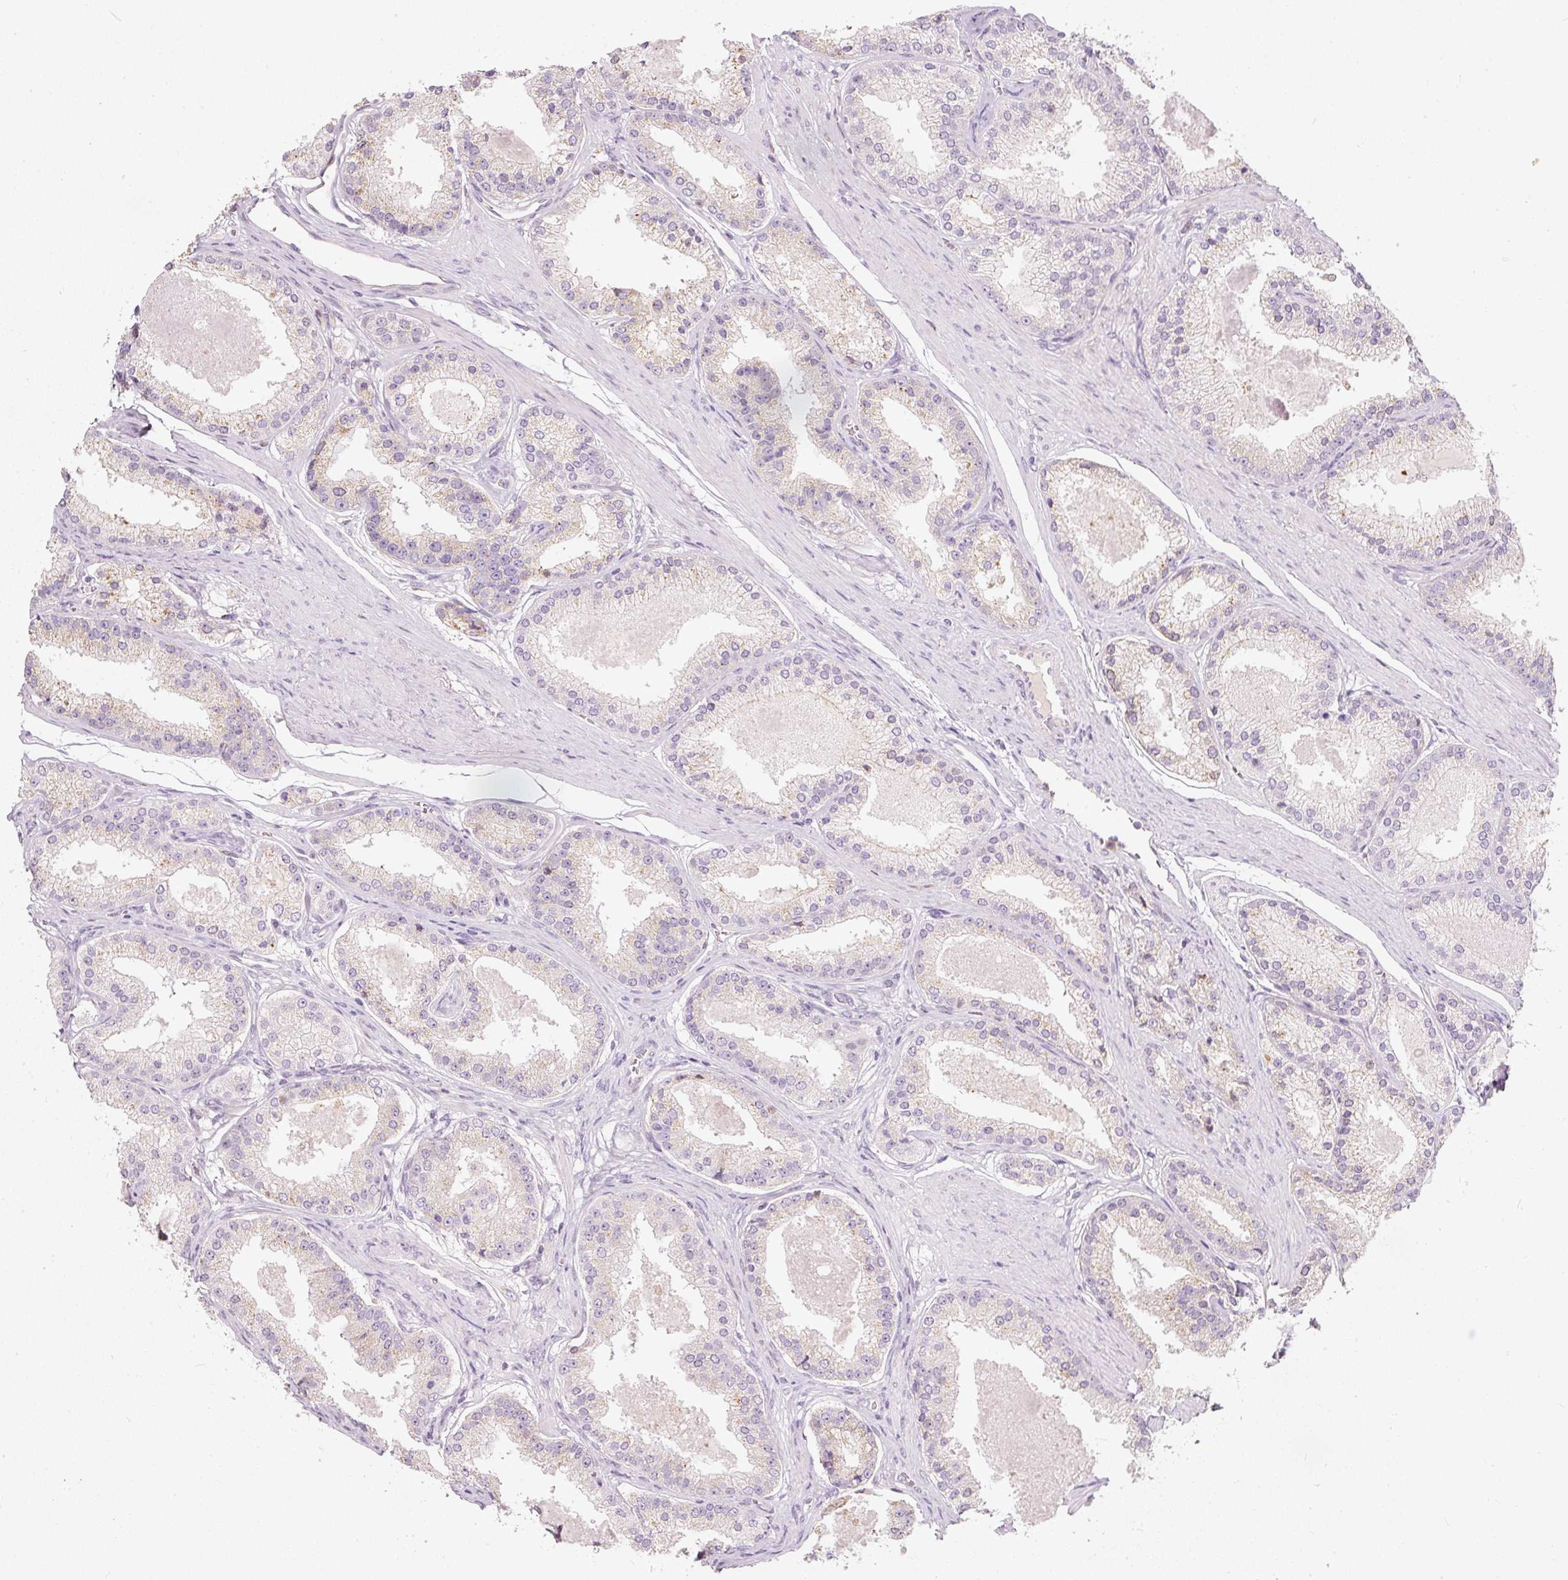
{"staining": {"intensity": "negative", "quantity": "none", "location": "none"}, "tissue": "prostate cancer", "cell_type": "Tumor cells", "image_type": "cancer", "snomed": [{"axis": "morphology", "description": "Adenocarcinoma, Low grade"}, {"axis": "topography", "description": "Prostate"}], "caption": "A photomicrograph of prostate cancer stained for a protein demonstrates no brown staining in tumor cells.", "gene": "RNF39", "patient": {"sex": "male", "age": 59}}